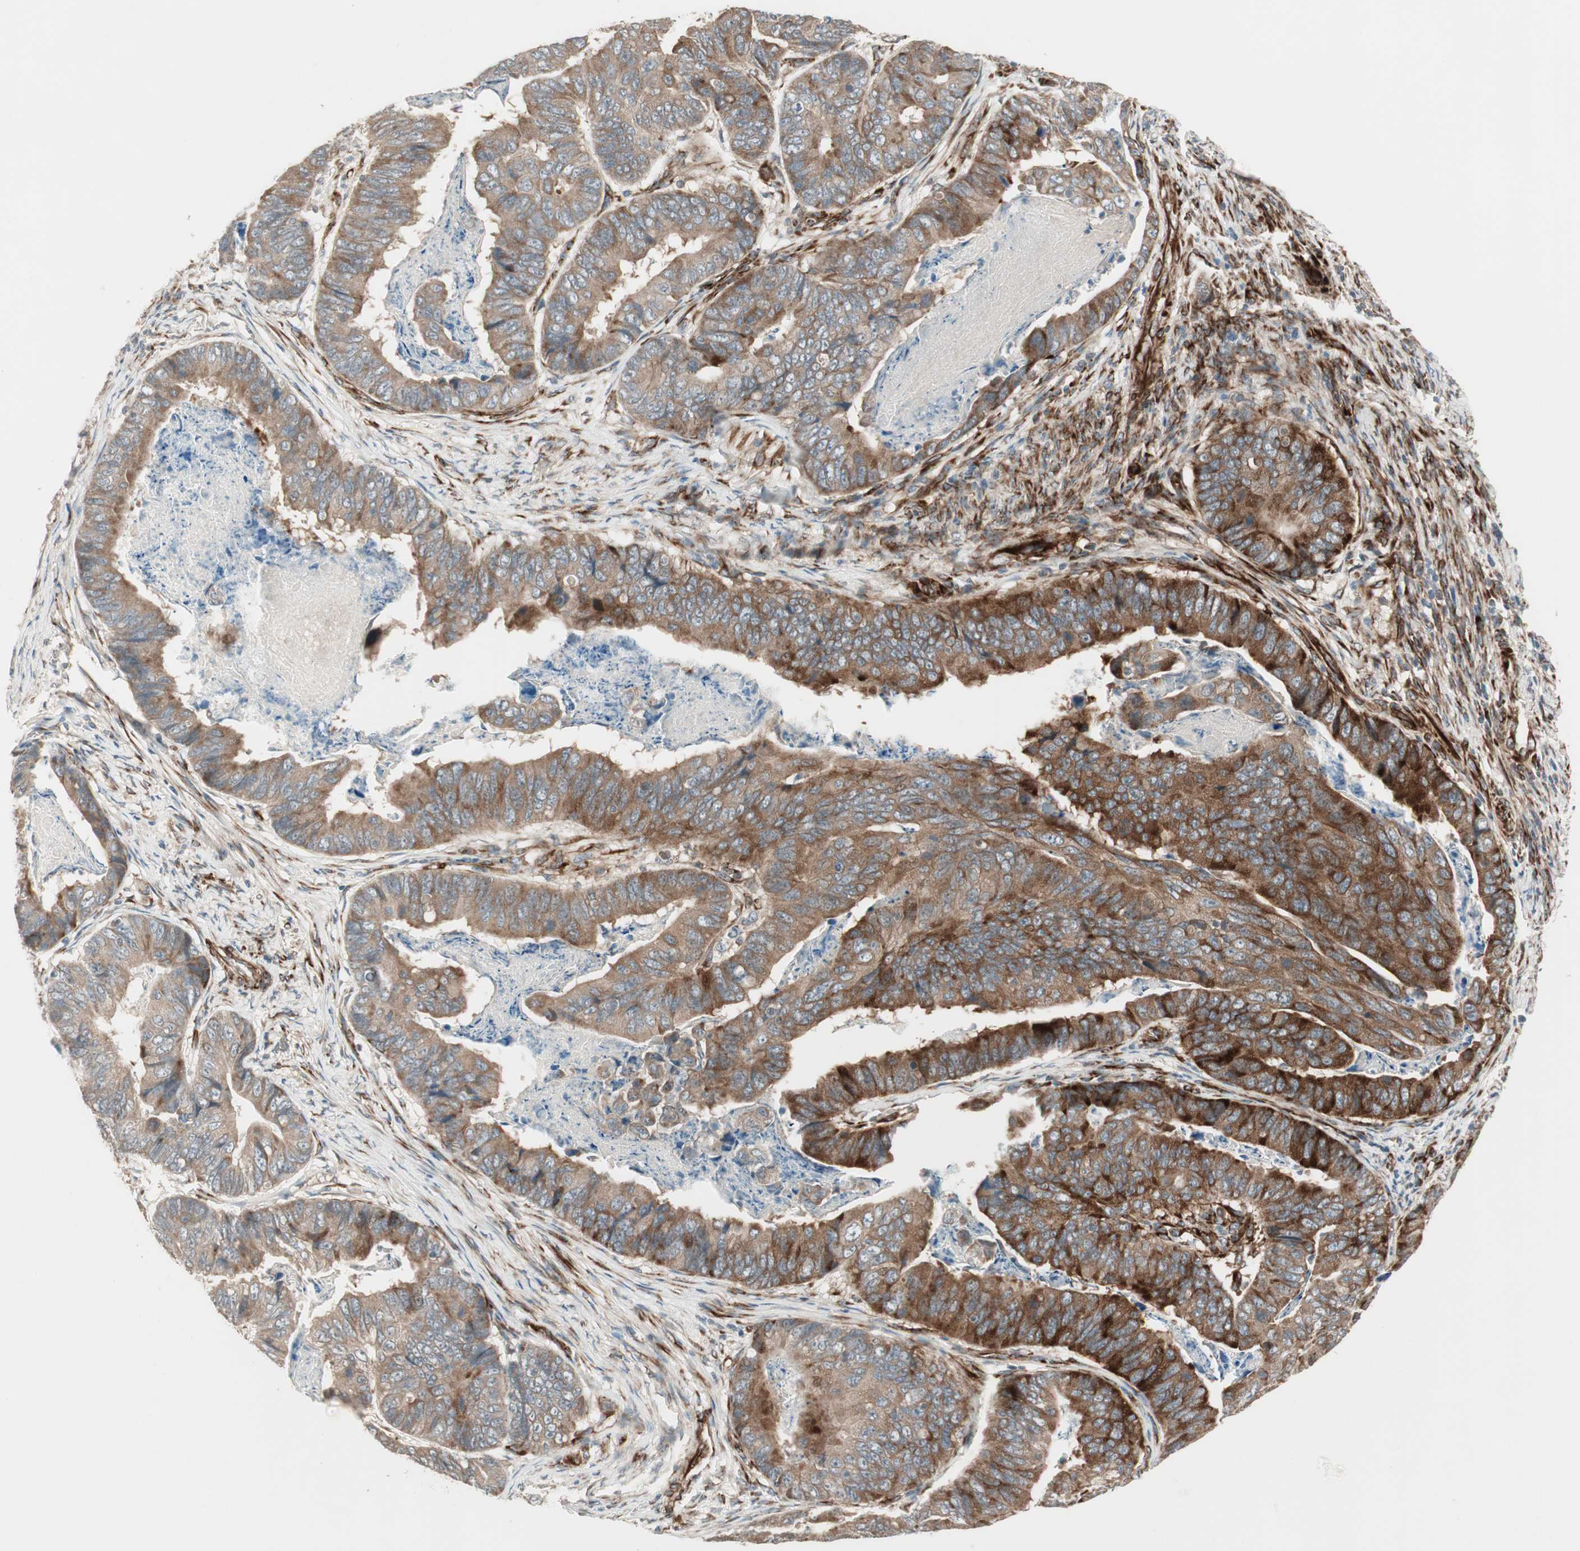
{"staining": {"intensity": "strong", "quantity": ">75%", "location": "cytoplasmic/membranous"}, "tissue": "stomach cancer", "cell_type": "Tumor cells", "image_type": "cancer", "snomed": [{"axis": "morphology", "description": "Adenocarcinoma, NOS"}, {"axis": "topography", "description": "Stomach, lower"}], "caption": "Tumor cells demonstrate strong cytoplasmic/membranous expression in about >75% of cells in stomach adenocarcinoma.", "gene": "PPP2R5E", "patient": {"sex": "male", "age": 77}}